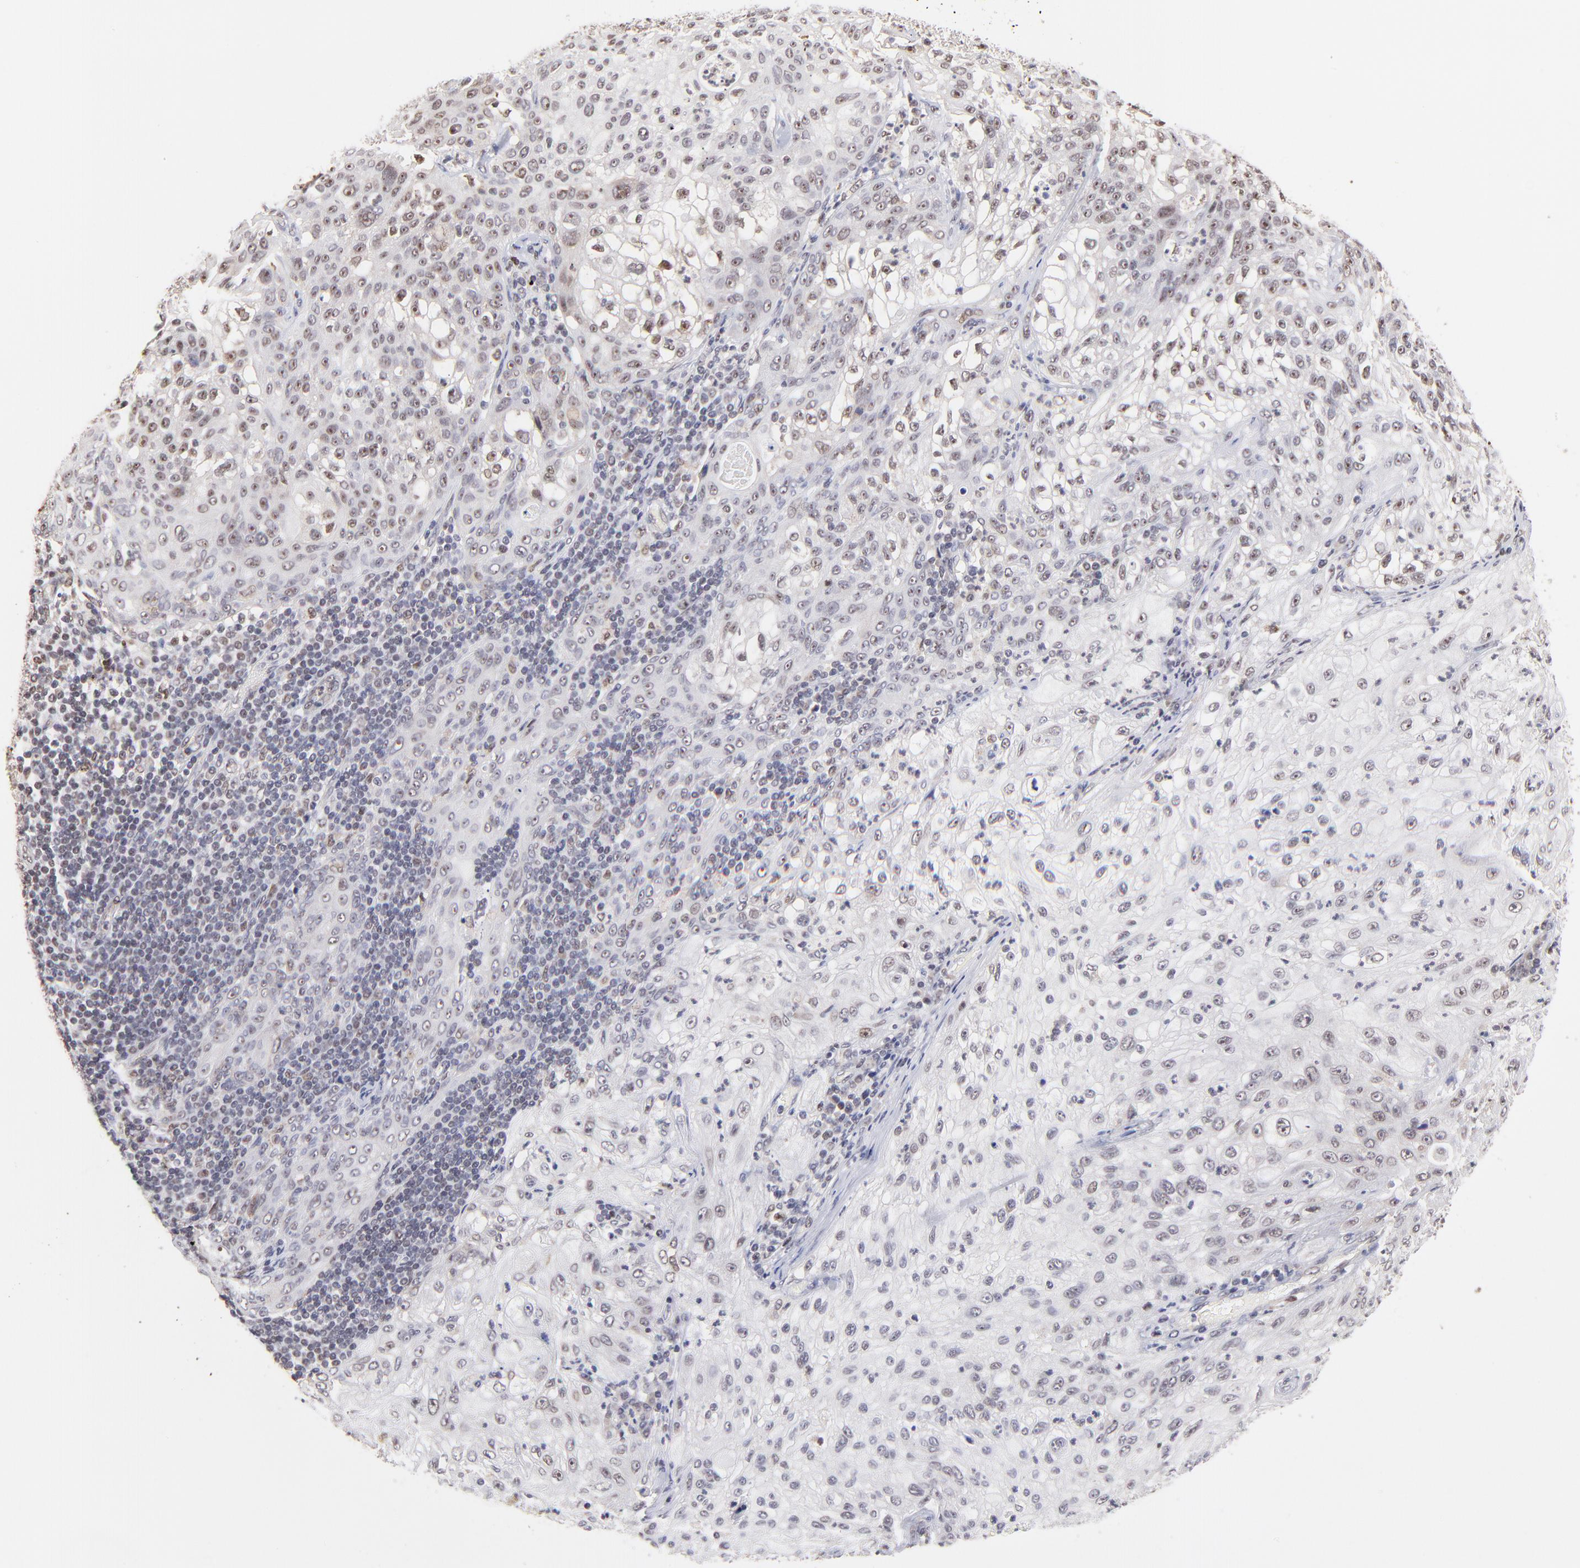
{"staining": {"intensity": "weak", "quantity": "25%-75%", "location": "nuclear"}, "tissue": "lung cancer", "cell_type": "Tumor cells", "image_type": "cancer", "snomed": [{"axis": "morphology", "description": "Inflammation, NOS"}, {"axis": "morphology", "description": "Squamous cell carcinoma, NOS"}, {"axis": "topography", "description": "Lymph node"}, {"axis": "topography", "description": "Soft tissue"}, {"axis": "topography", "description": "Lung"}], "caption": "Immunohistochemistry of lung squamous cell carcinoma shows low levels of weak nuclear positivity in approximately 25%-75% of tumor cells.", "gene": "ZNF670", "patient": {"sex": "male", "age": 66}}